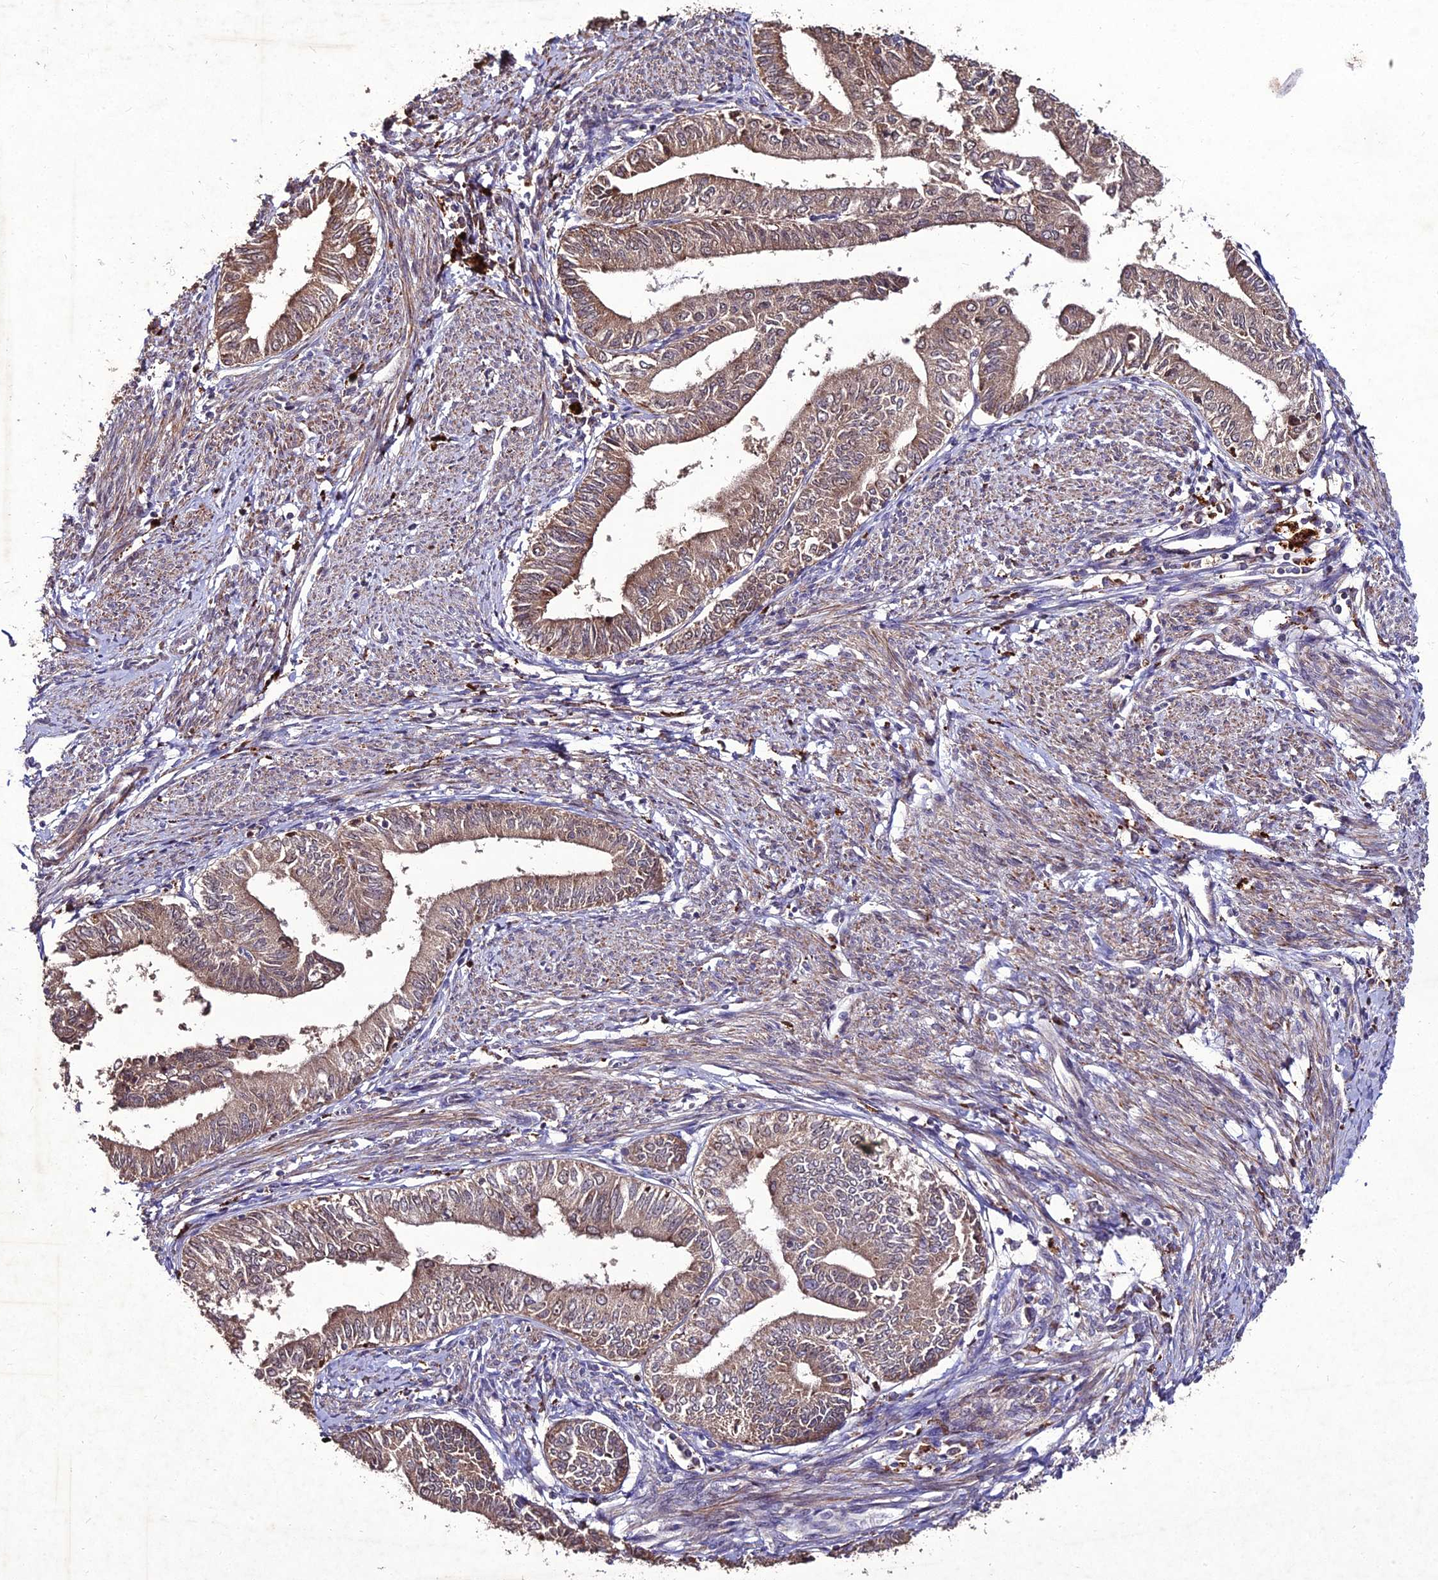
{"staining": {"intensity": "moderate", "quantity": "25%-75%", "location": "cytoplasmic/membranous"}, "tissue": "endometrial cancer", "cell_type": "Tumor cells", "image_type": "cancer", "snomed": [{"axis": "morphology", "description": "Adenocarcinoma, NOS"}, {"axis": "topography", "description": "Endometrium"}], "caption": "Immunohistochemistry of human endometrial cancer reveals medium levels of moderate cytoplasmic/membranous positivity in approximately 25%-75% of tumor cells. The staining was performed using DAB to visualize the protein expression in brown, while the nuclei were stained in blue with hematoxylin (Magnification: 20x).", "gene": "ZNF766", "patient": {"sex": "female", "age": 66}}